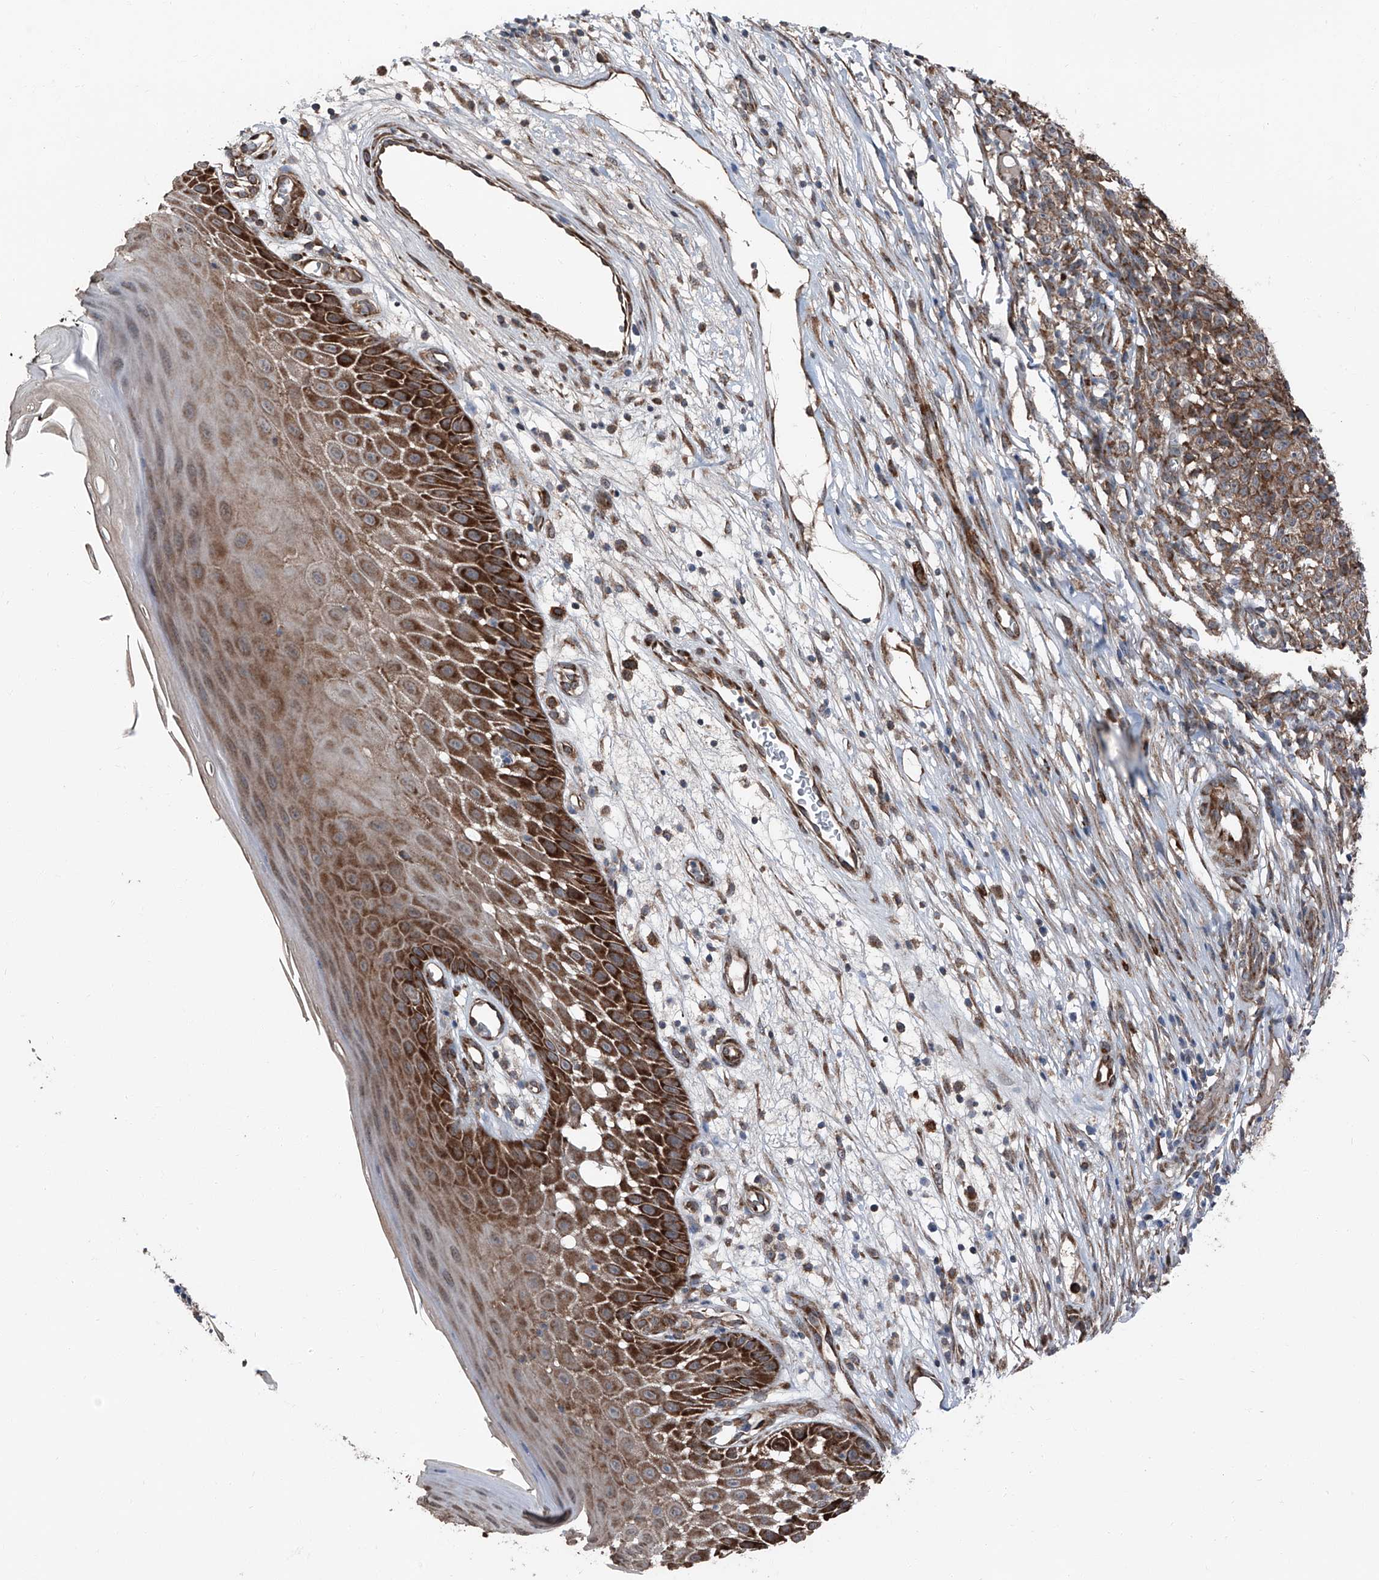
{"staining": {"intensity": "moderate", "quantity": ">75%", "location": "cytoplasmic/membranous"}, "tissue": "melanoma", "cell_type": "Tumor cells", "image_type": "cancer", "snomed": [{"axis": "morphology", "description": "Malignant melanoma, NOS"}, {"axis": "topography", "description": "Skin"}], "caption": "Protein expression analysis of human malignant melanoma reveals moderate cytoplasmic/membranous positivity in about >75% of tumor cells. Using DAB (3,3'-diaminobenzidine) (brown) and hematoxylin (blue) stains, captured at high magnification using brightfield microscopy.", "gene": "LIMK1", "patient": {"sex": "female", "age": 82}}